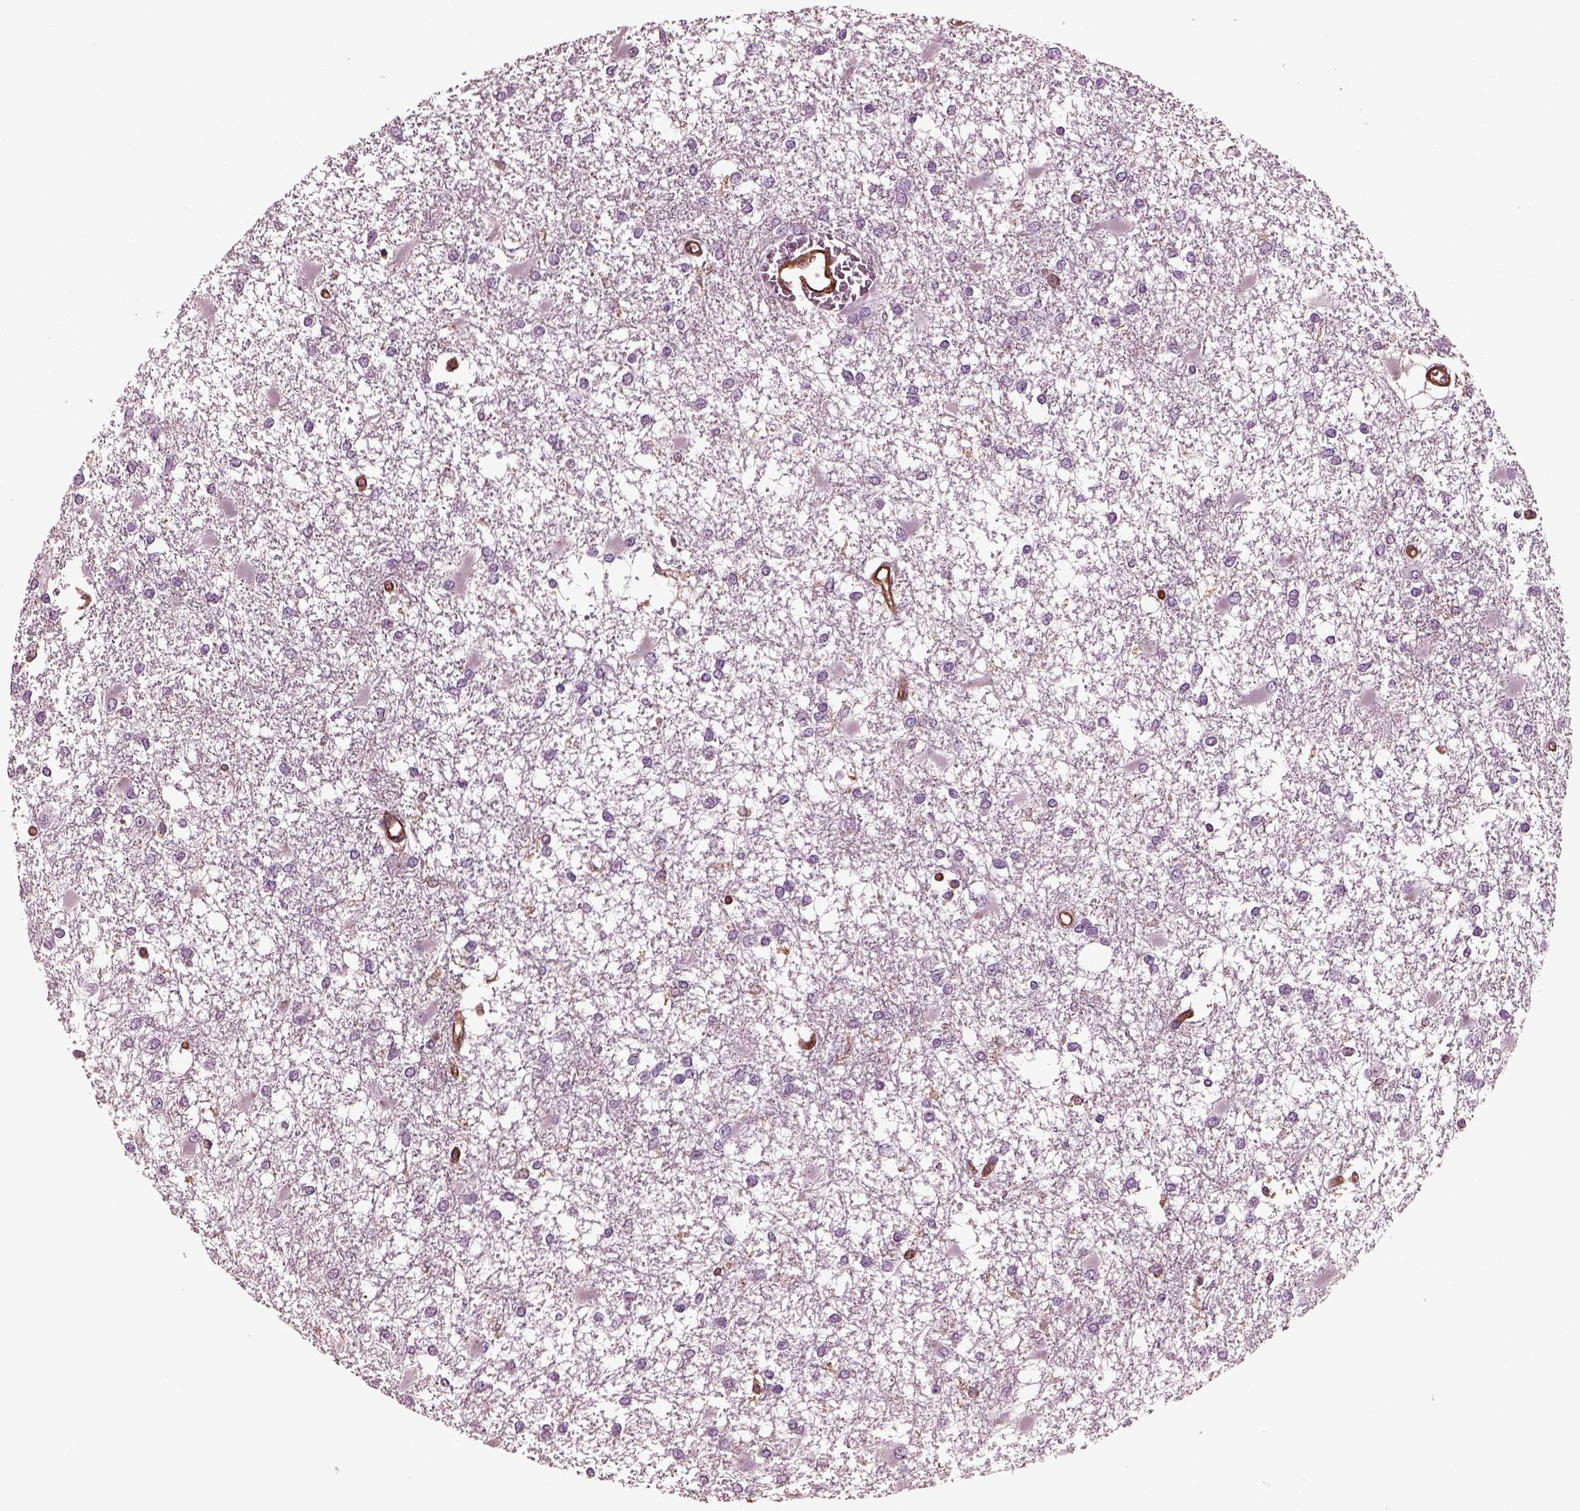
{"staining": {"intensity": "negative", "quantity": "none", "location": "none"}, "tissue": "glioma", "cell_type": "Tumor cells", "image_type": "cancer", "snomed": [{"axis": "morphology", "description": "Glioma, malignant, High grade"}, {"axis": "topography", "description": "Cerebral cortex"}], "caption": "Immunohistochemistry (IHC) of human malignant high-grade glioma reveals no expression in tumor cells.", "gene": "MYL6", "patient": {"sex": "male", "age": 79}}